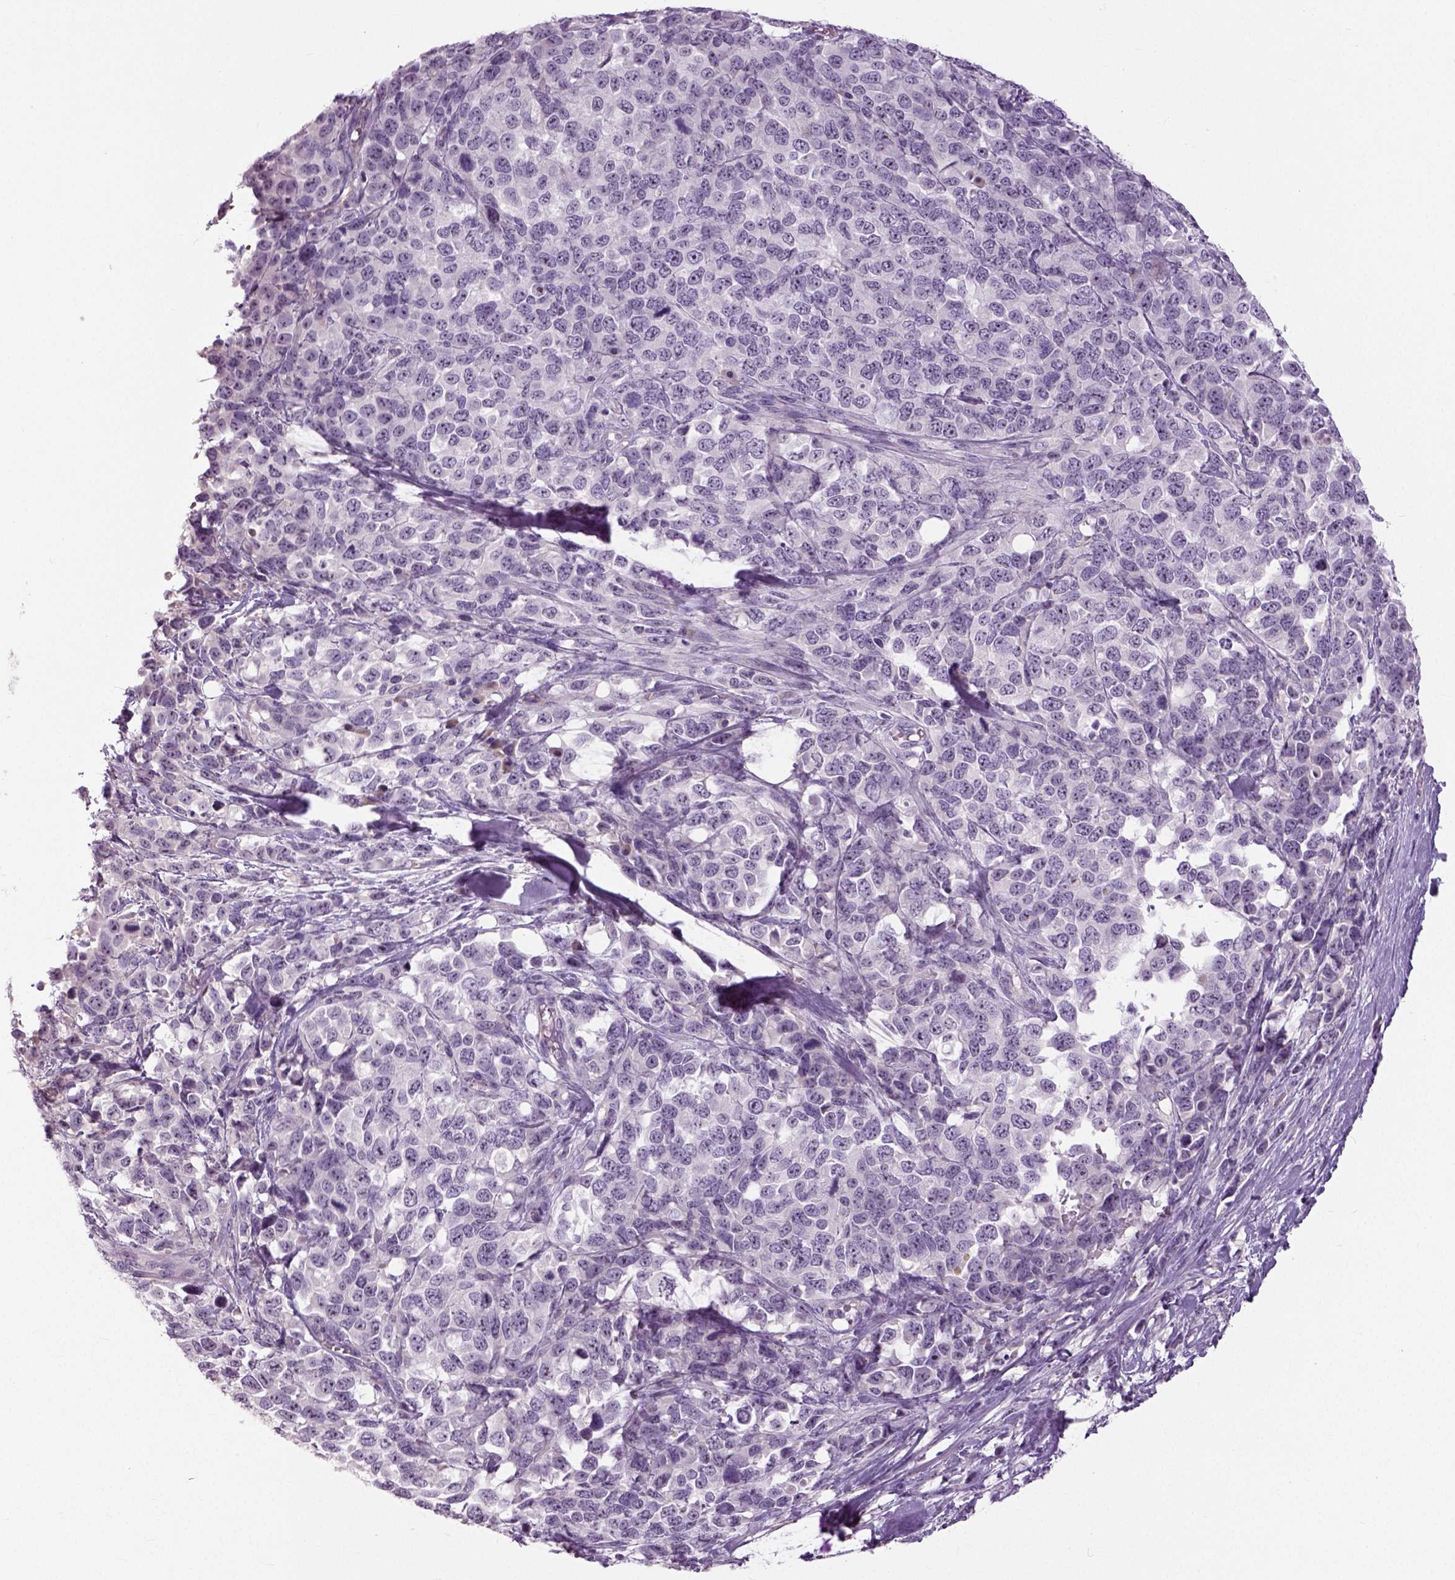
{"staining": {"intensity": "negative", "quantity": "none", "location": "none"}, "tissue": "melanoma", "cell_type": "Tumor cells", "image_type": "cancer", "snomed": [{"axis": "morphology", "description": "Malignant melanoma, Metastatic site"}, {"axis": "topography", "description": "Skin"}], "caption": "Tumor cells show no significant expression in malignant melanoma (metastatic site). (Stains: DAB immunohistochemistry (IHC) with hematoxylin counter stain, Microscopy: brightfield microscopy at high magnification).", "gene": "NECAB1", "patient": {"sex": "male", "age": 84}}